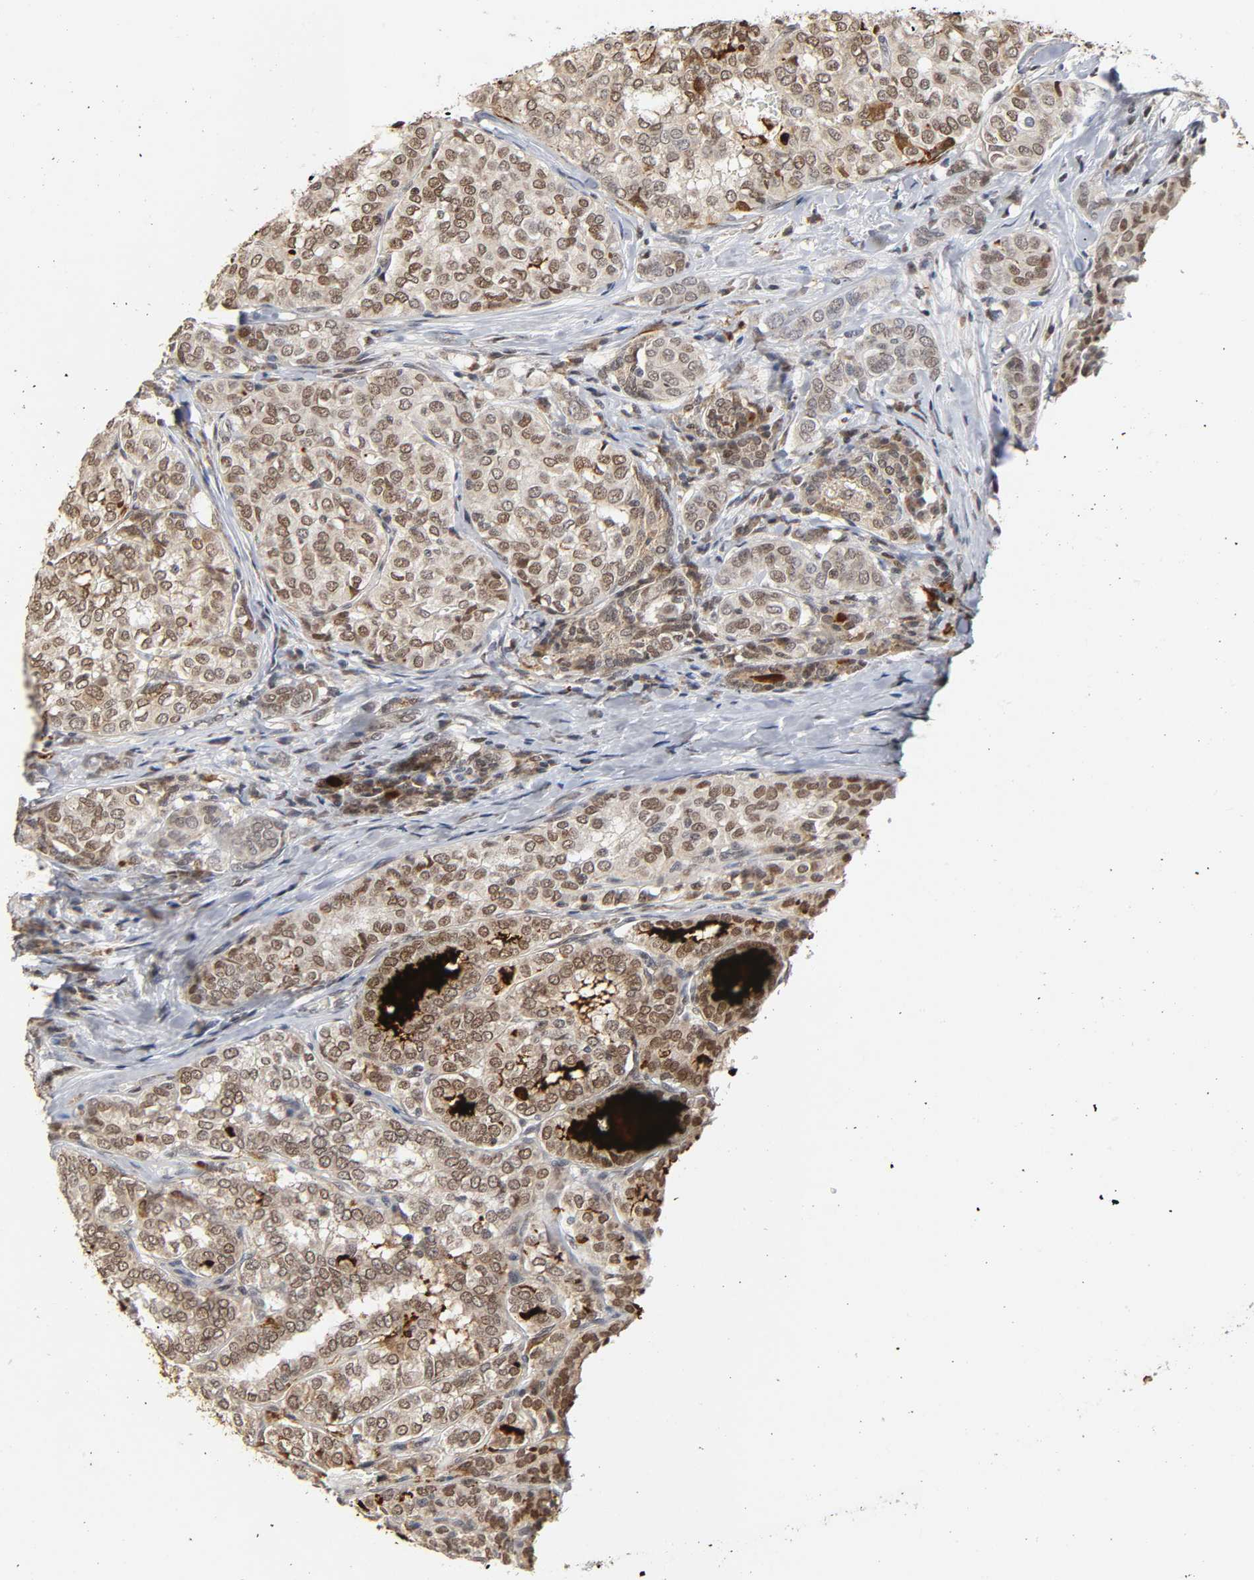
{"staining": {"intensity": "strong", "quantity": ">75%", "location": "cytoplasmic/membranous,nuclear"}, "tissue": "thyroid cancer", "cell_type": "Tumor cells", "image_type": "cancer", "snomed": [{"axis": "morphology", "description": "Papillary adenocarcinoma, NOS"}, {"axis": "topography", "description": "Thyroid gland"}], "caption": "DAB (3,3'-diaminobenzidine) immunohistochemical staining of papillary adenocarcinoma (thyroid) reveals strong cytoplasmic/membranous and nuclear protein positivity in about >75% of tumor cells.", "gene": "KAT2B", "patient": {"sex": "female", "age": 30}}